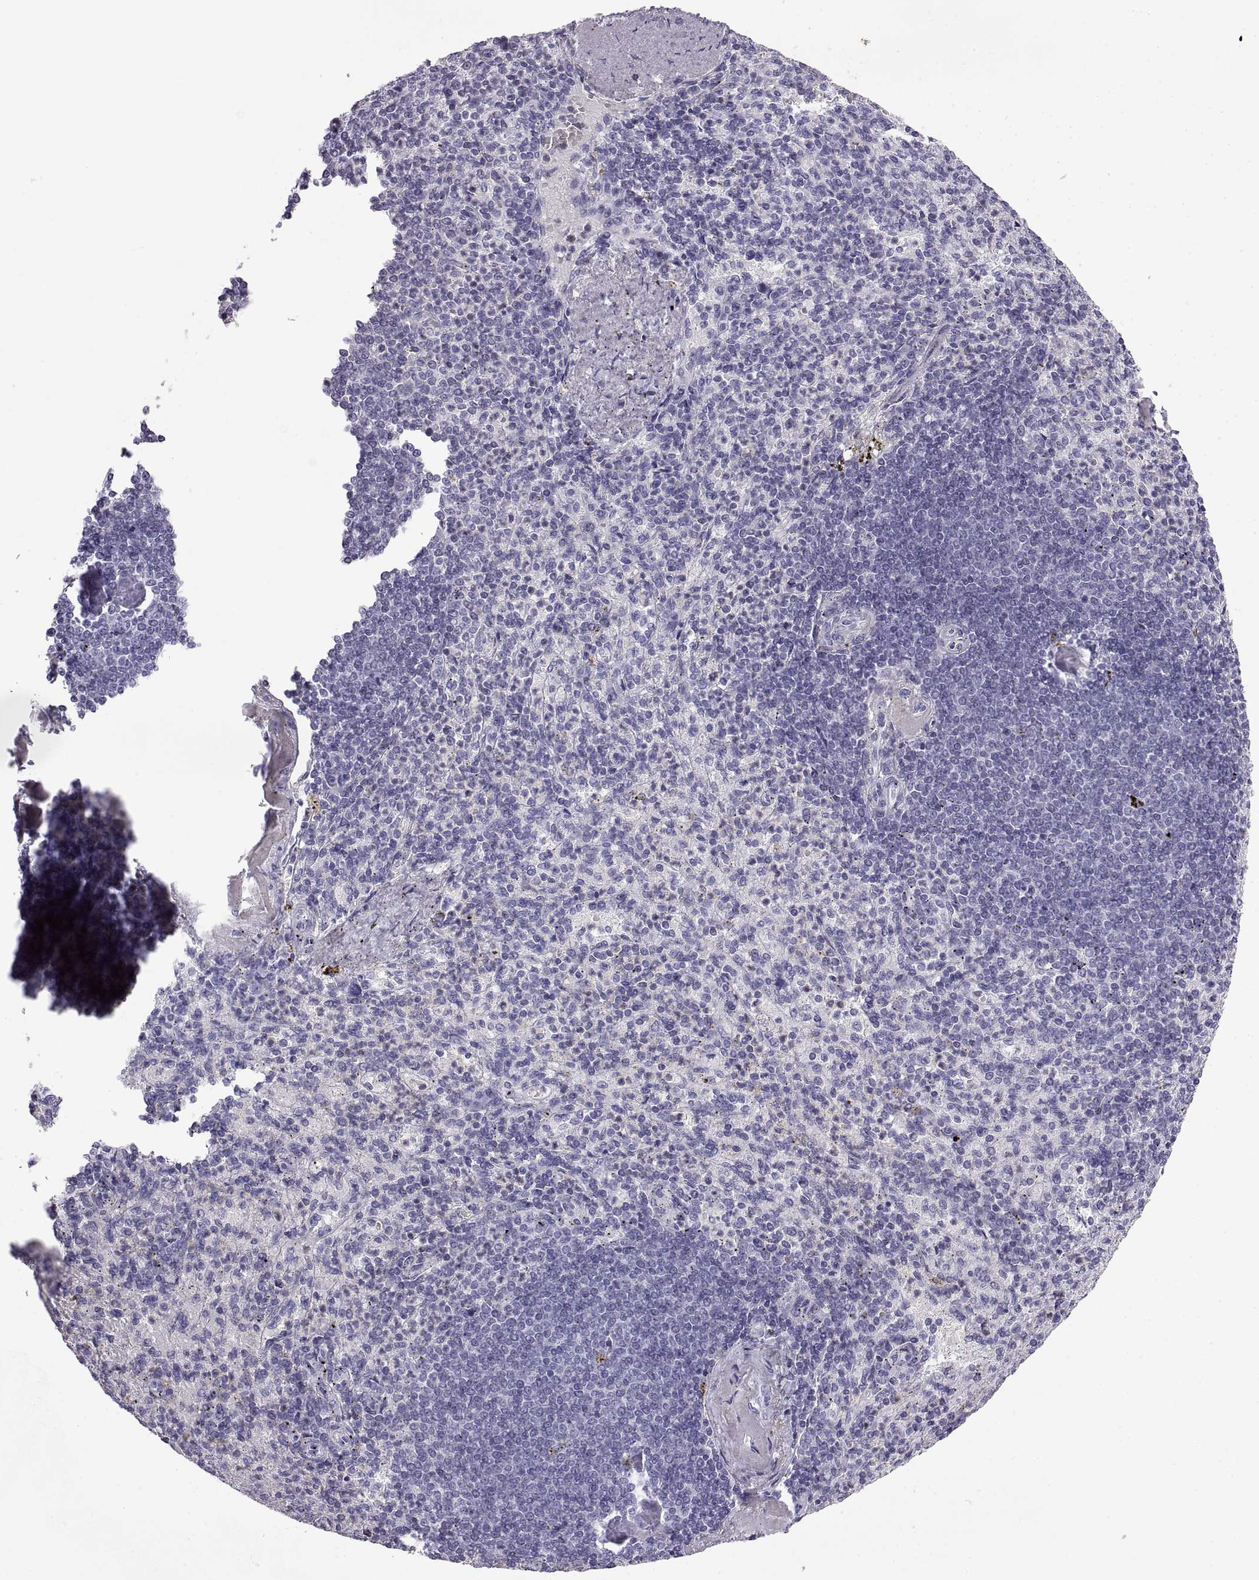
{"staining": {"intensity": "negative", "quantity": "none", "location": "none"}, "tissue": "spleen", "cell_type": "Cells in red pulp", "image_type": "normal", "snomed": [{"axis": "morphology", "description": "Normal tissue, NOS"}, {"axis": "topography", "description": "Spleen"}], "caption": "A high-resolution photomicrograph shows immunohistochemistry staining of normal spleen, which reveals no significant positivity in cells in red pulp.", "gene": "RLBP1", "patient": {"sex": "female", "age": 74}}